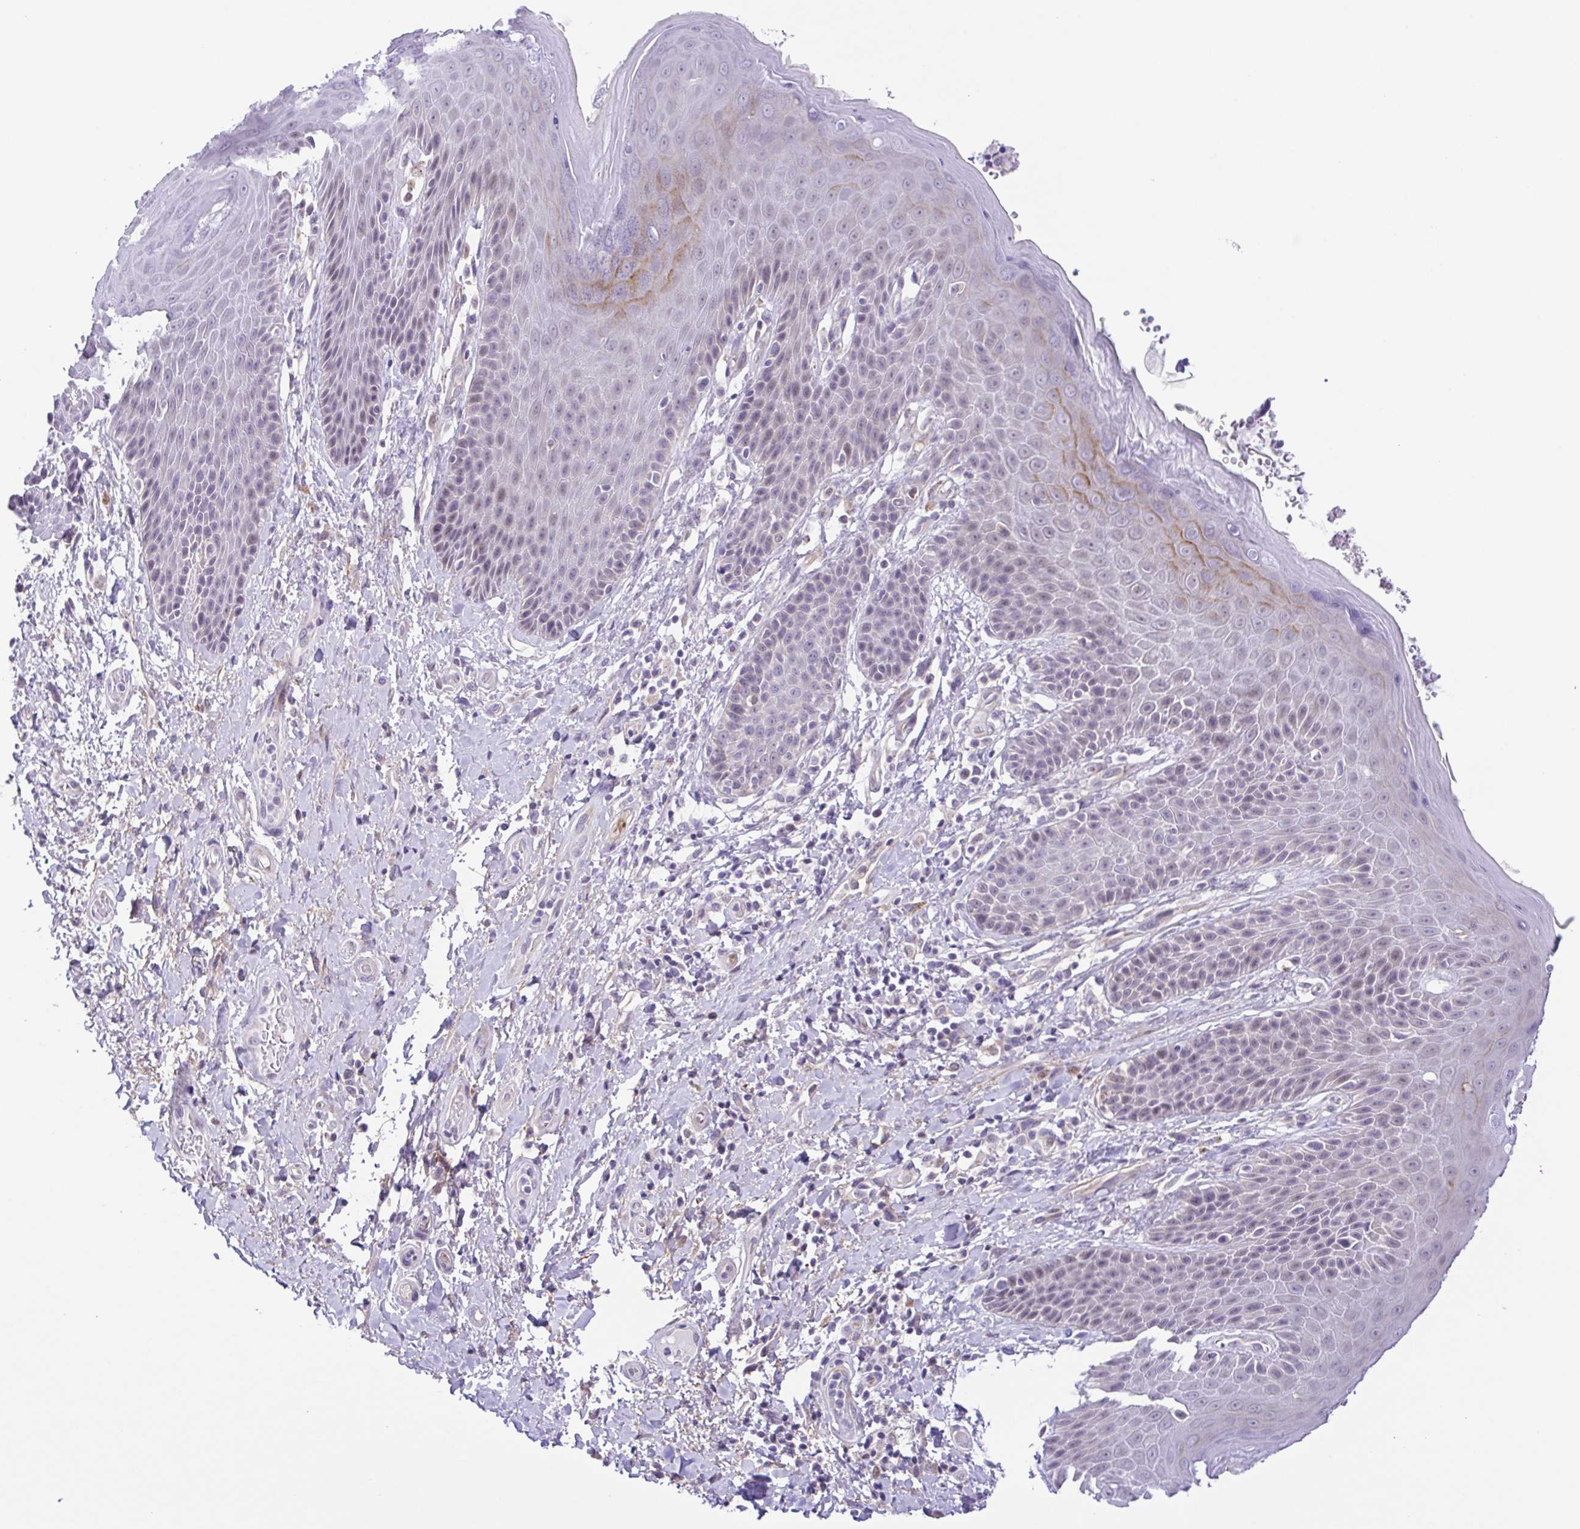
{"staining": {"intensity": "moderate", "quantity": "<25%", "location": "cytoplasmic/membranous,nuclear"}, "tissue": "skin", "cell_type": "Epidermal cells", "image_type": "normal", "snomed": [{"axis": "morphology", "description": "Normal tissue, NOS"}, {"axis": "topography", "description": "Anal"}, {"axis": "topography", "description": "Peripheral nerve tissue"}], "caption": "The image displays immunohistochemical staining of normal skin. There is moderate cytoplasmic/membranous,nuclear positivity is seen in approximately <25% of epidermal cells.", "gene": "DCLK2", "patient": {"sex": "male", "age": 51}}